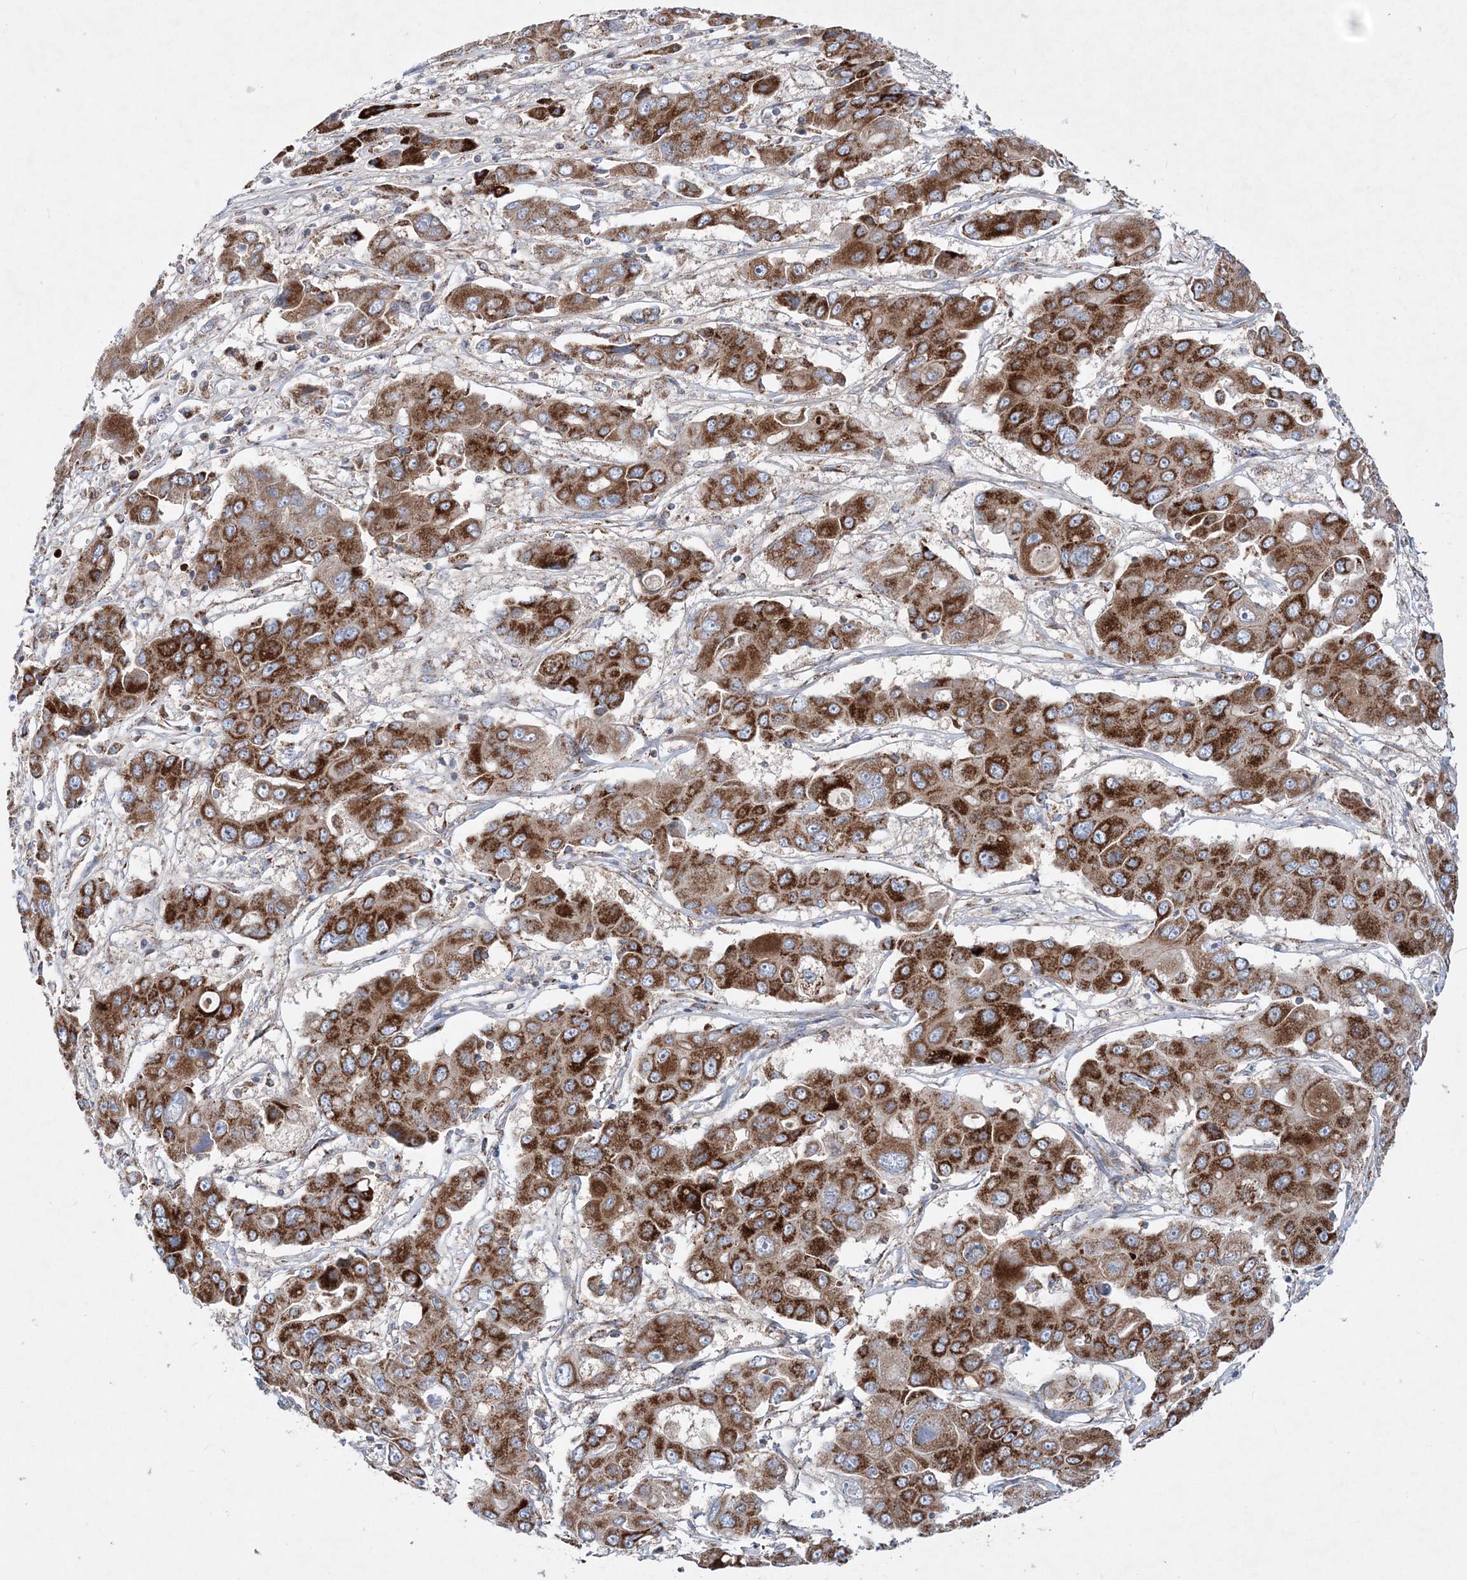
{"staining": {"intensity": "strong", "quantity": ">75%", "location": "cytoplasmic/membranous"}, "tissue": "liver cancer", "cell_type": "Tumor cells", "image_type": "cancer", "snomed": [{"axis": "morphology", "description": "Cholangiocarcinoma"}, {"axis": "topography", "description": "Liver"}], "caption": "A brown stain labels strong cytoplasmic/membranous positivity of a protein in human cholangiocarcinoma (liver) tumor cells.", "gene": "NGLY1", "patient": {"sex": "male", "age": 67}}